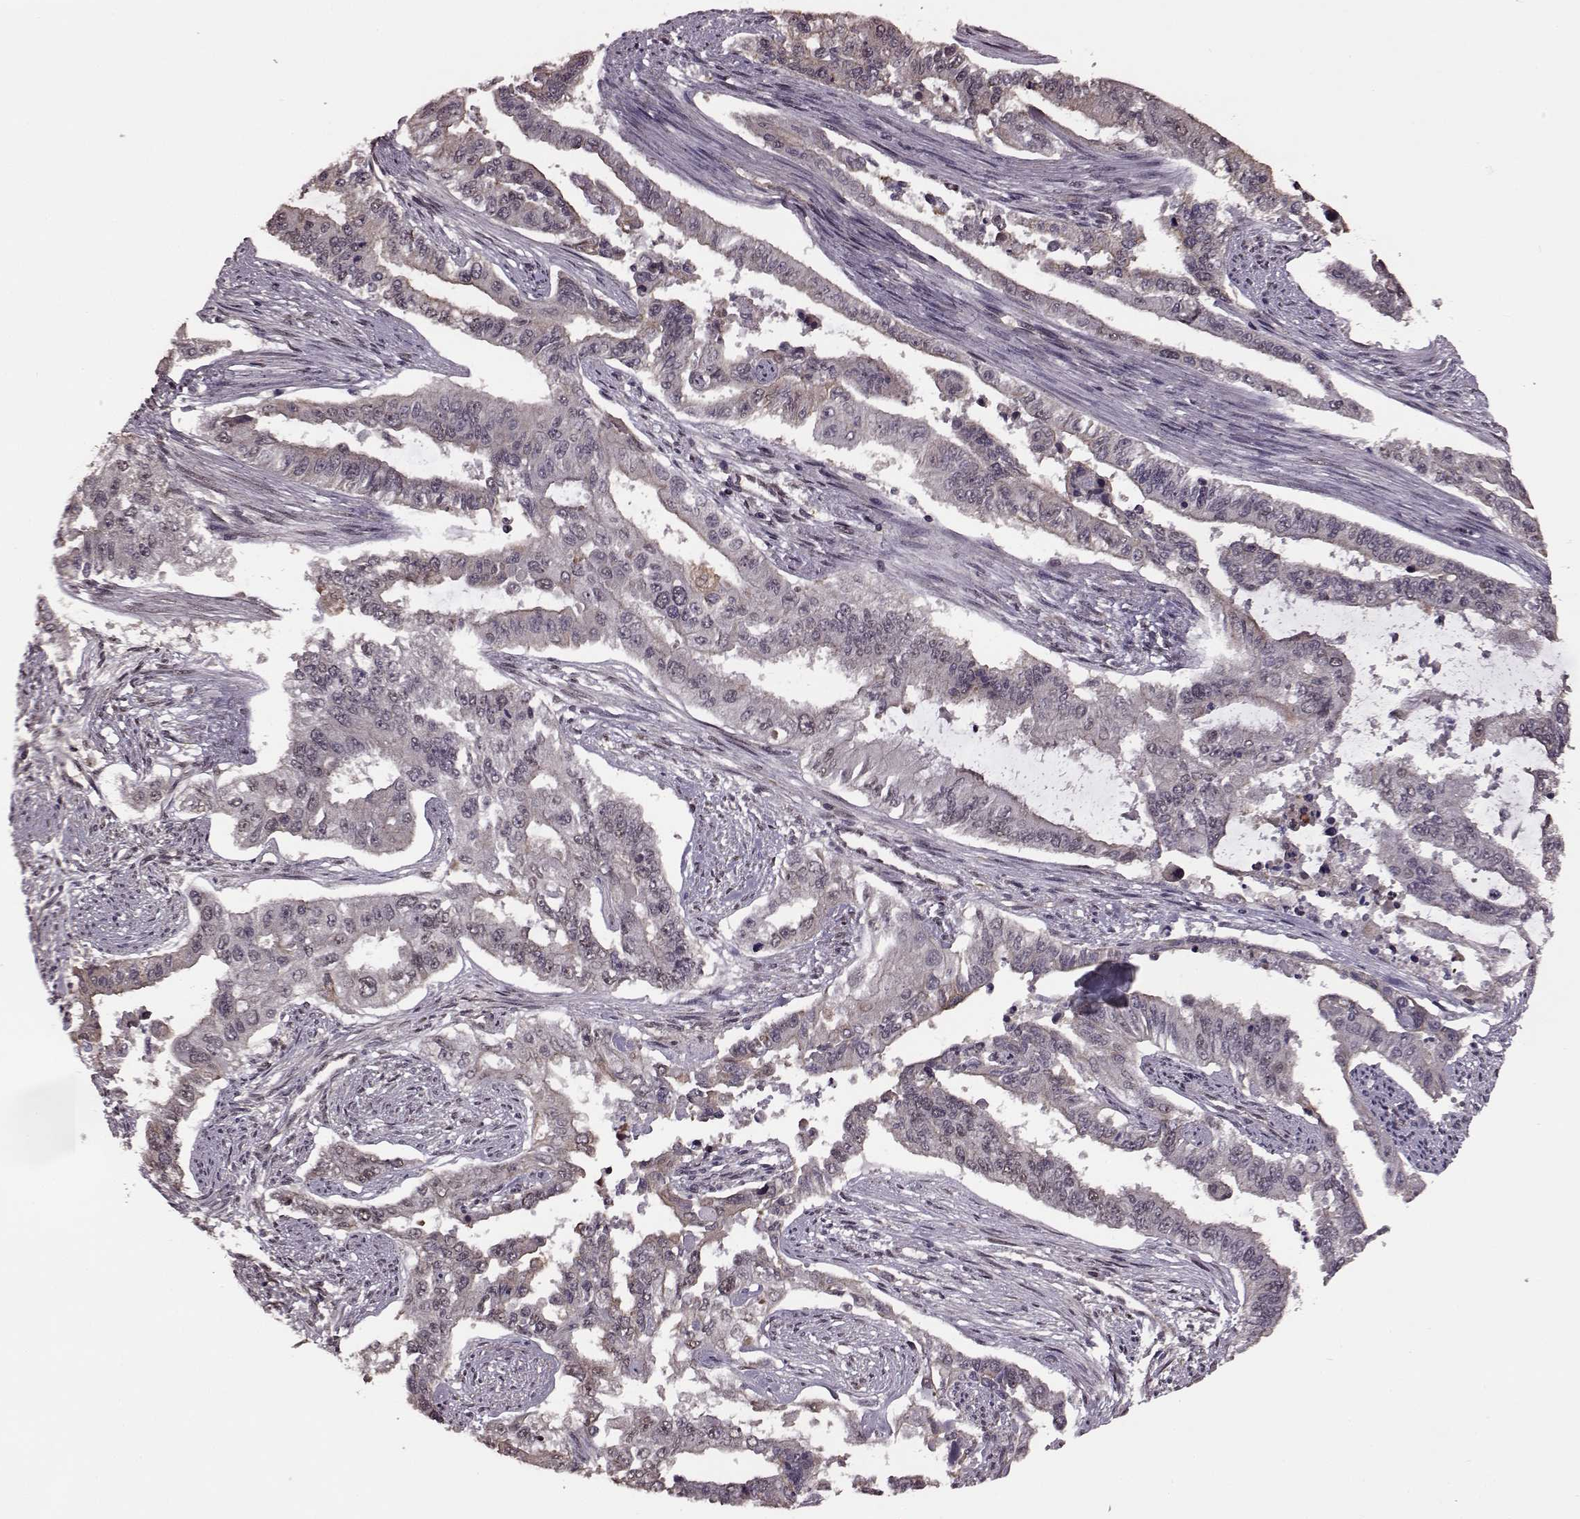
{"staining": {"intensity": "weak", "quantity": "<25%", "location": "cytoplasmic/membranous"}, "tissue": "endometrial cancer", "cell_type": "Tumor cells", "image_type": "cancer", "snomed": [{"axis": "morphology", "description": "Adenocarcinoma, NOS"}, {"axis": "topography", "description": "Uterus"}], "caption": "IHC image of neoplastic tissue: human endometrial adenocarcinoma stained with DAB demonstrates no significant protein expression in tumor cells.", "gene": "FTO", "patient": {"sex": "female", "age": 59}}